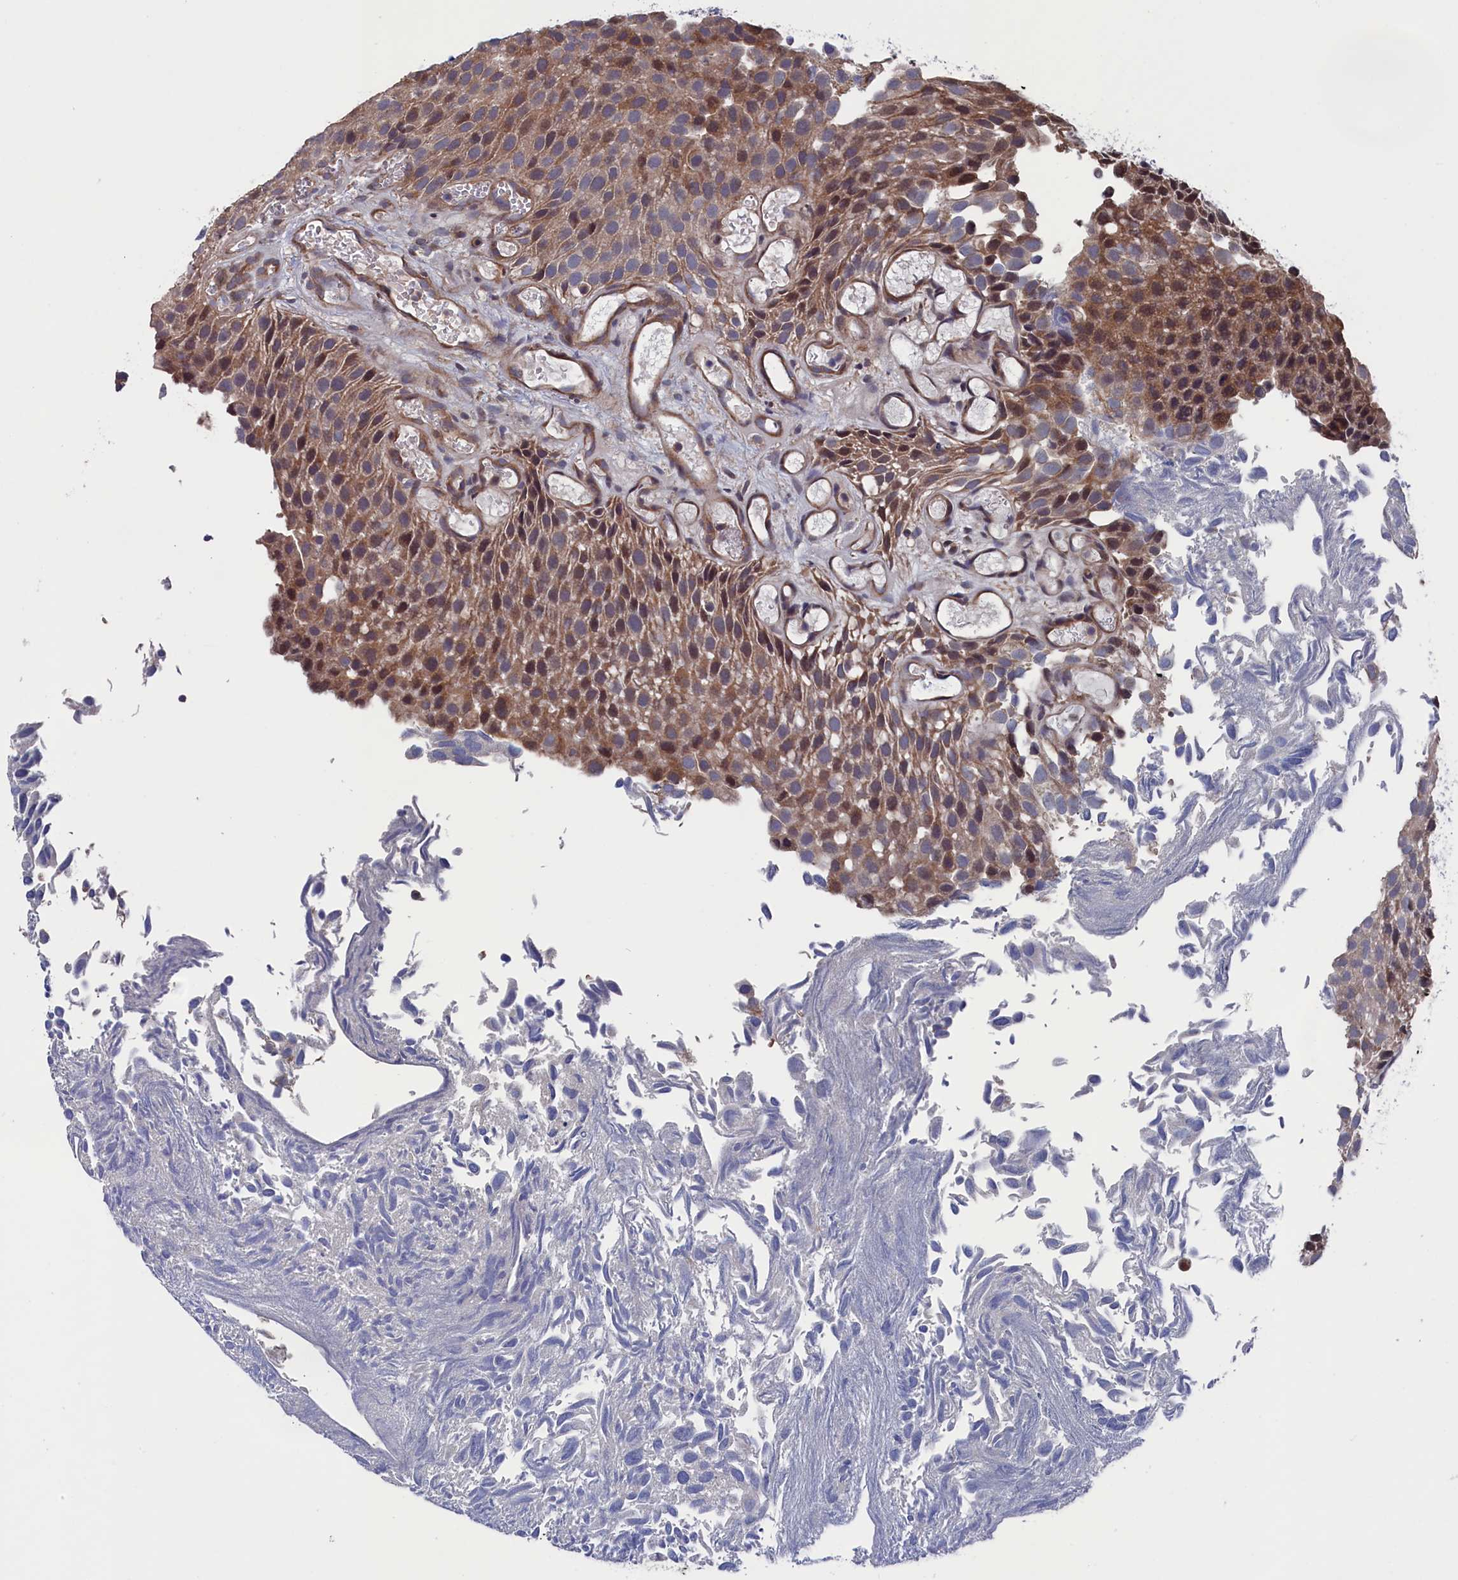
{"staining": {"intensity": "moderate", "quantity": "25%-75%", "location": "cytoplasmic/membranous,nuclear"}, "tissue": "urothelial cancer", "cell_type": "Tumor cells", "image_type": "cancer", "snomed": [{"axis": "morphology", "description": "Urothelial carcinoma, Low grade"}, {"axis": "topography", "description": "Urinary bladder"}], "caption": "Human urothelial carcinoma (low-grade) stained with a brown dye demonstrates moderate cytoplasmic/membranous and nuclear positive expression in approximately 25%-75% of tumor cells.", "gene": "SPATA13", "patient": {"sex": "male", "age": 89}}